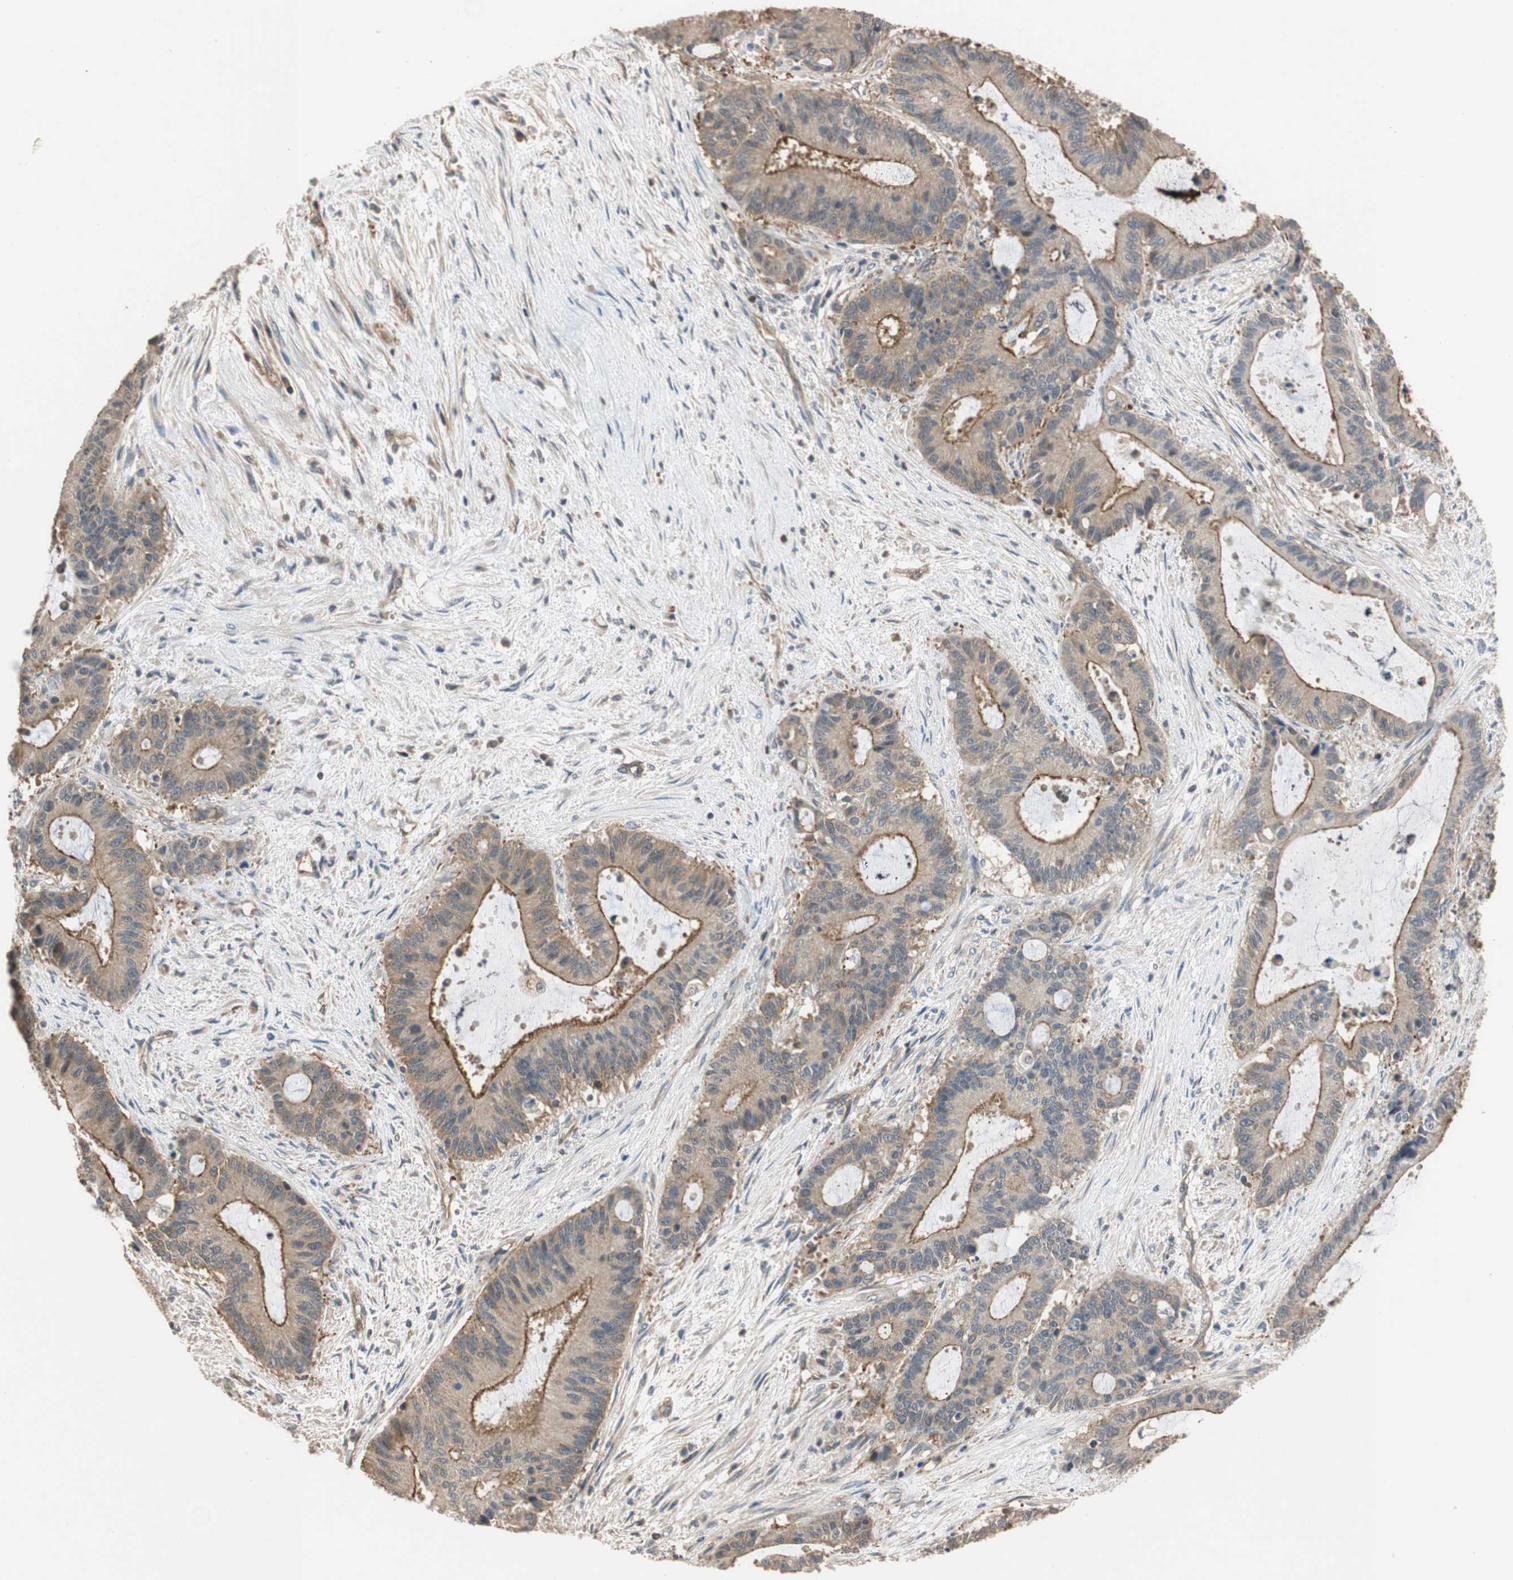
{"staining": {"intensity": "strong", "quantity": ">75%", "location": "cytoplasmic/membranous"}, "tissue": "liver cancer", "cell_type": "Tumor cells", "image_type": "cancer", "snomed": [{"axis": "morphology", "description": "Cholangiocarcinoma"}, {"axis": "topography", "description": "Liver"}], "caption": "IHC (DAB) staining of liver cancer (cholangiocarcinoma) exhibits strong cytoplasmic/membranous protein positivity in approximately >75% of tumor cells. (DAB (3,3'-diaminobenzidine) IHC, brown staining for protein, blue staining for nuclei).", "gene": "MAP4K2", "patient": {"sex": "female", "age": 73}}